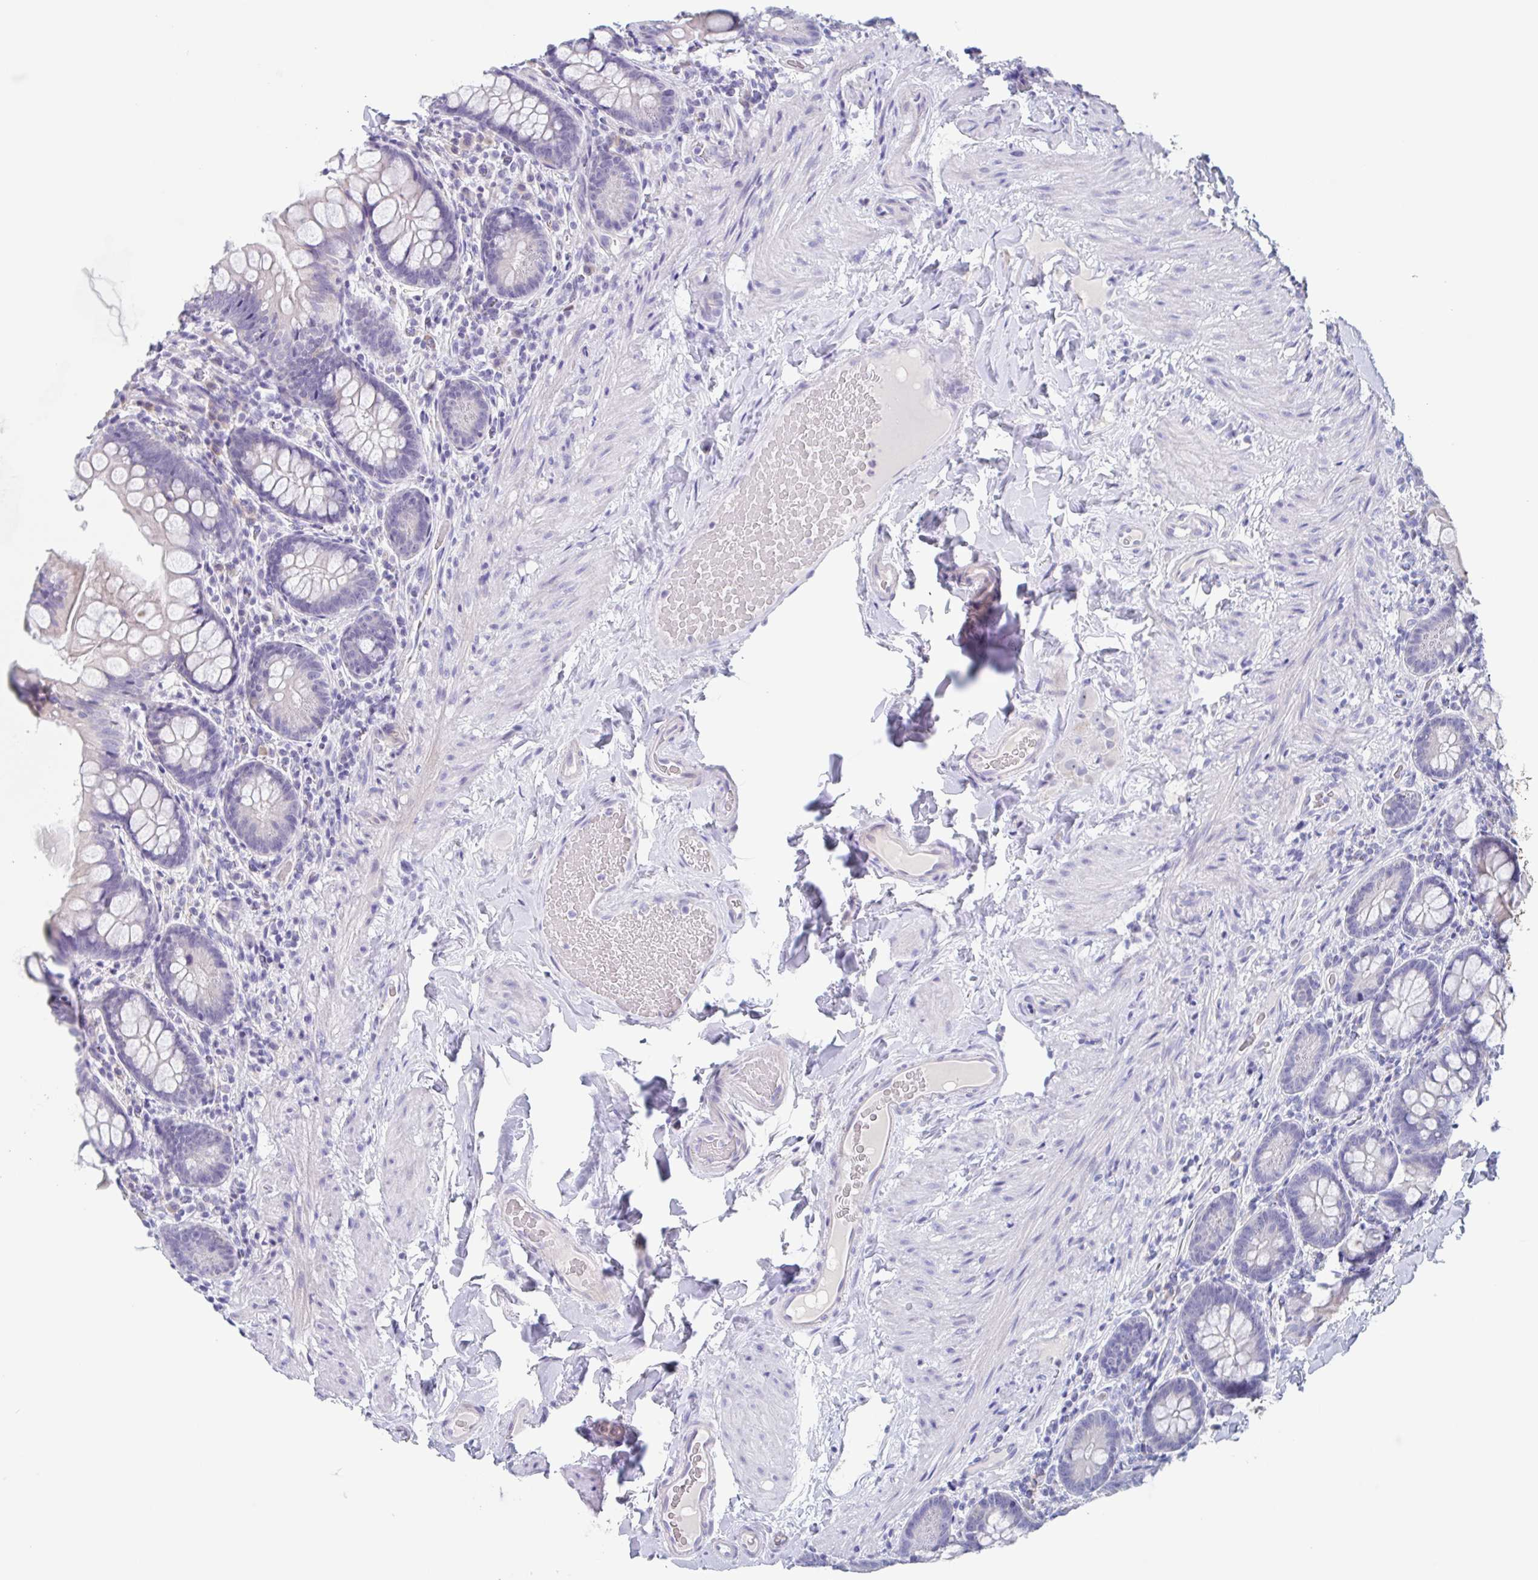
{"staining": {"intensity": "weak", "quantity": "25%-75%", "location": "cytoplasmic/membranous"}, "tissue": "small intestine", "cell_type": "Glandular cells", "image_type": "normal", "snomed": [{"axis": "morphology", "description": "Normal tissue, NOS"}, {"axis": "topography", "description": "Small intestine"}], "caption": "A micrograph of small intestine stained for a protein displays weak cytoplasmic/membranous brown staining in glandular cells. (Brightfield microscopy of DAB IHC at high magnification).", "gene": "NOXRED1", "patient": {"sex": "male", "age": 70}}